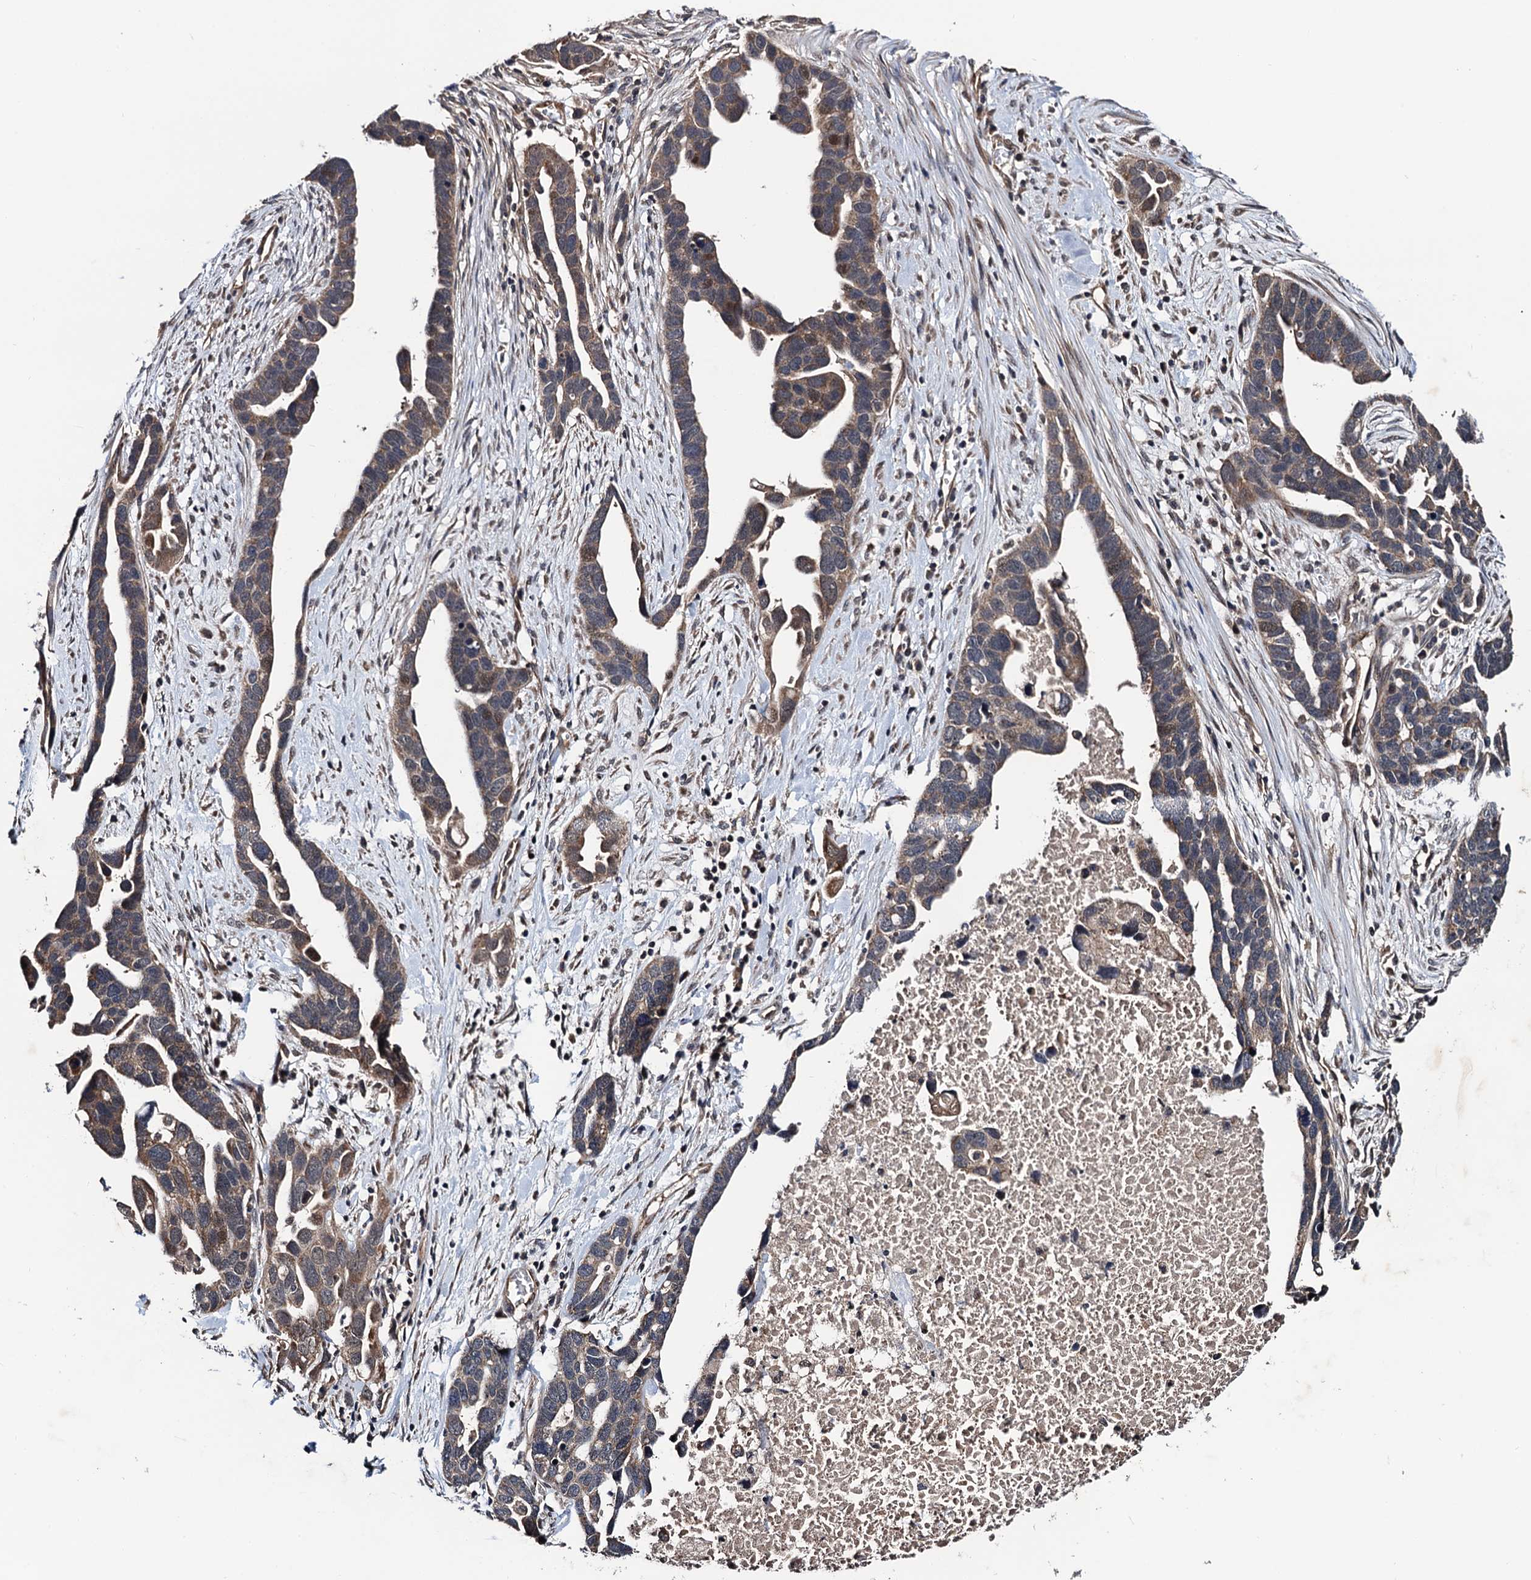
{"staining": {"intensity": "moderate", "quantity": ">75%", "location": "cytoplasmic/membranous"}, "tissue": "ovarian cancer", "cell_type": "Tumor cells", "image_type": "cancer", "snomed": [{"axis": "morphology", "description": "Cystadenocarcinoma, serous, NOS"}, {"axis": "topography", "description": "Ovary"}], "caption": "Immunohistochemical staining of ovarian cancer reveals medium levels of moderate cytoplasmic/membranous protein expression in approximately >75% of tumor cells. The staining was performed using DAB to visualize the protein expression in brown, while the nuclei were stained in blue with hematoxylin (Magnification: 20x).", "gene": "NAA16", "patient": {"sex": "female", "age": 54}}